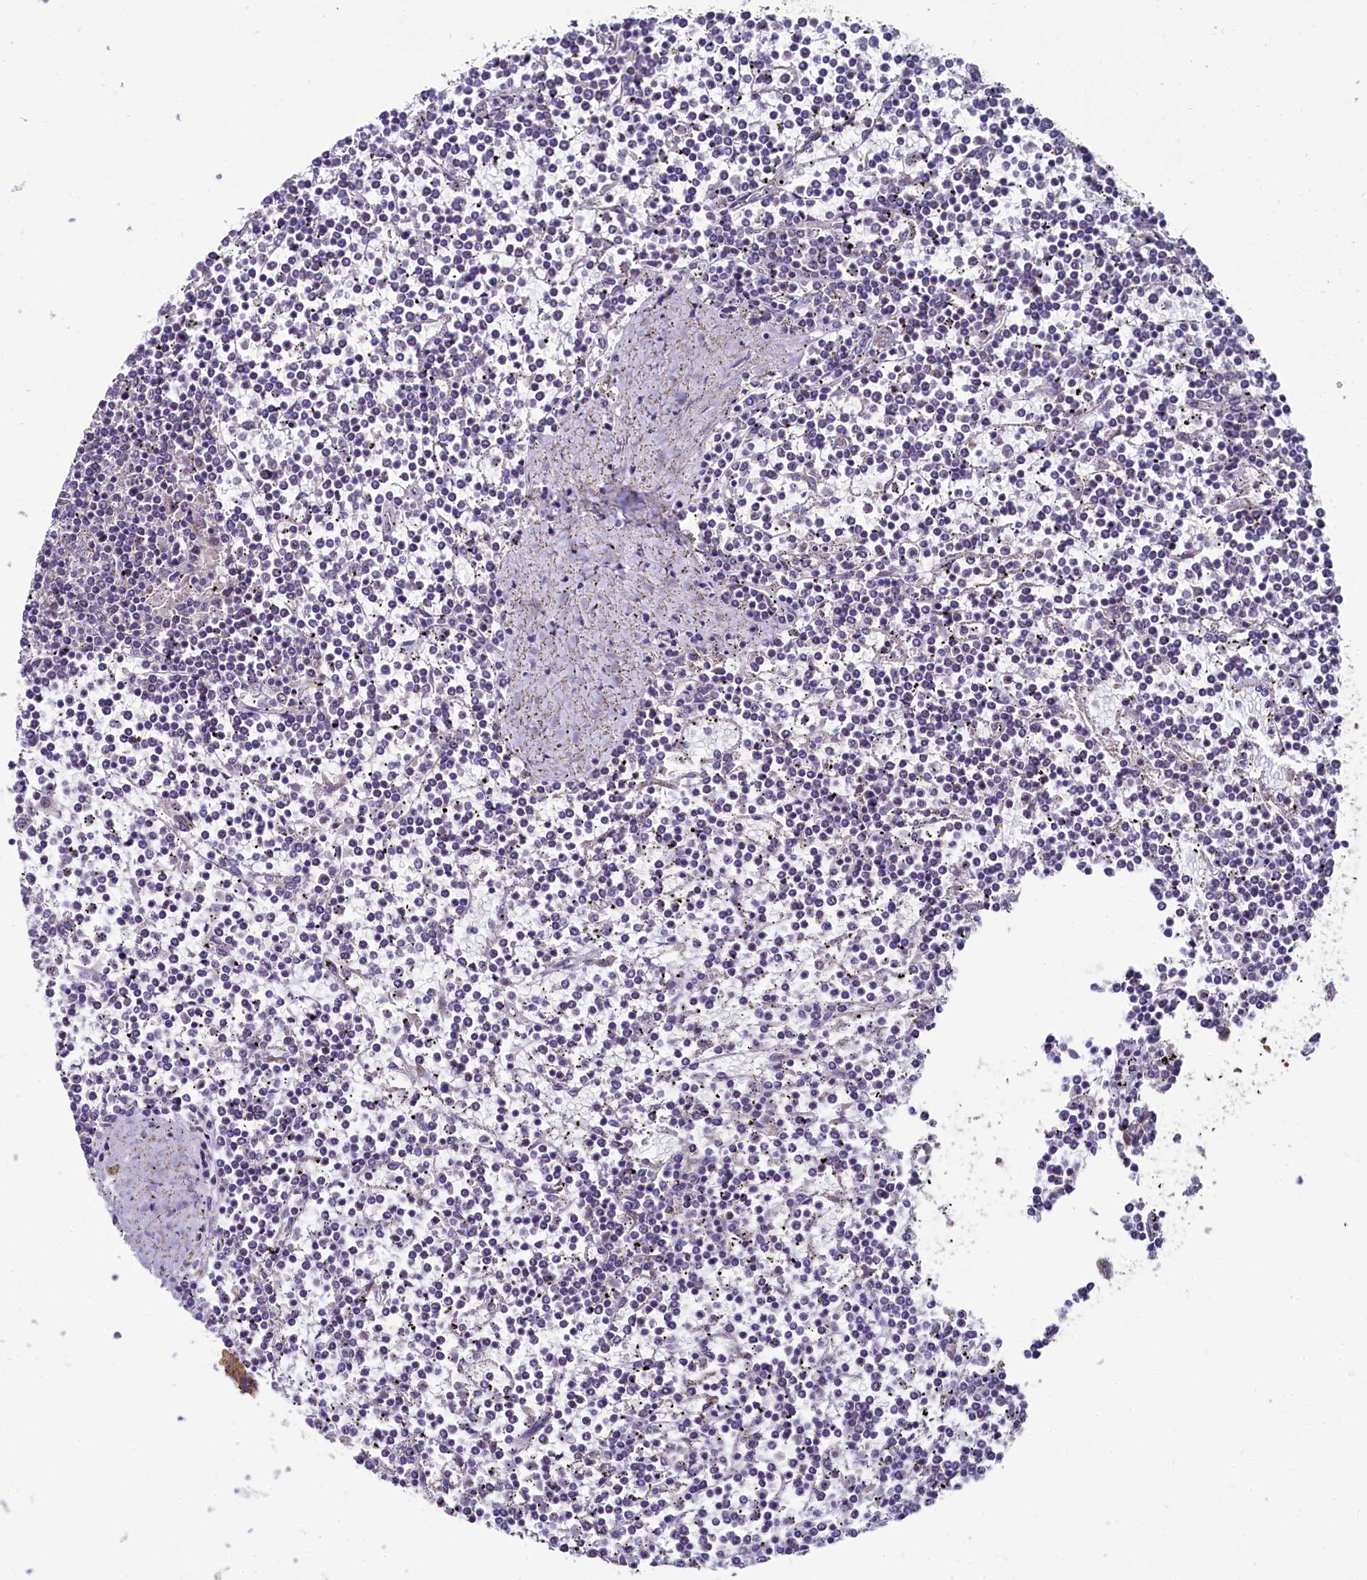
{"staining": {"intensity": "negative", "quantity": "none", "location": "none"}, "tissue": "lymphoma", "cell_type": "Tumor cells", "image_type": "cancer", "snomed": [{"axis": "morphology", "description": "Malignant lymphoma, non-Hodgkin's type, Low grade"}, {"axis": "topography", "description": "Spleen"}], "caption": "Tumor cells show no significant staining in lymphoma.", "gene": "MRPL57", "patient": {"sex": "female", "age": 19}}